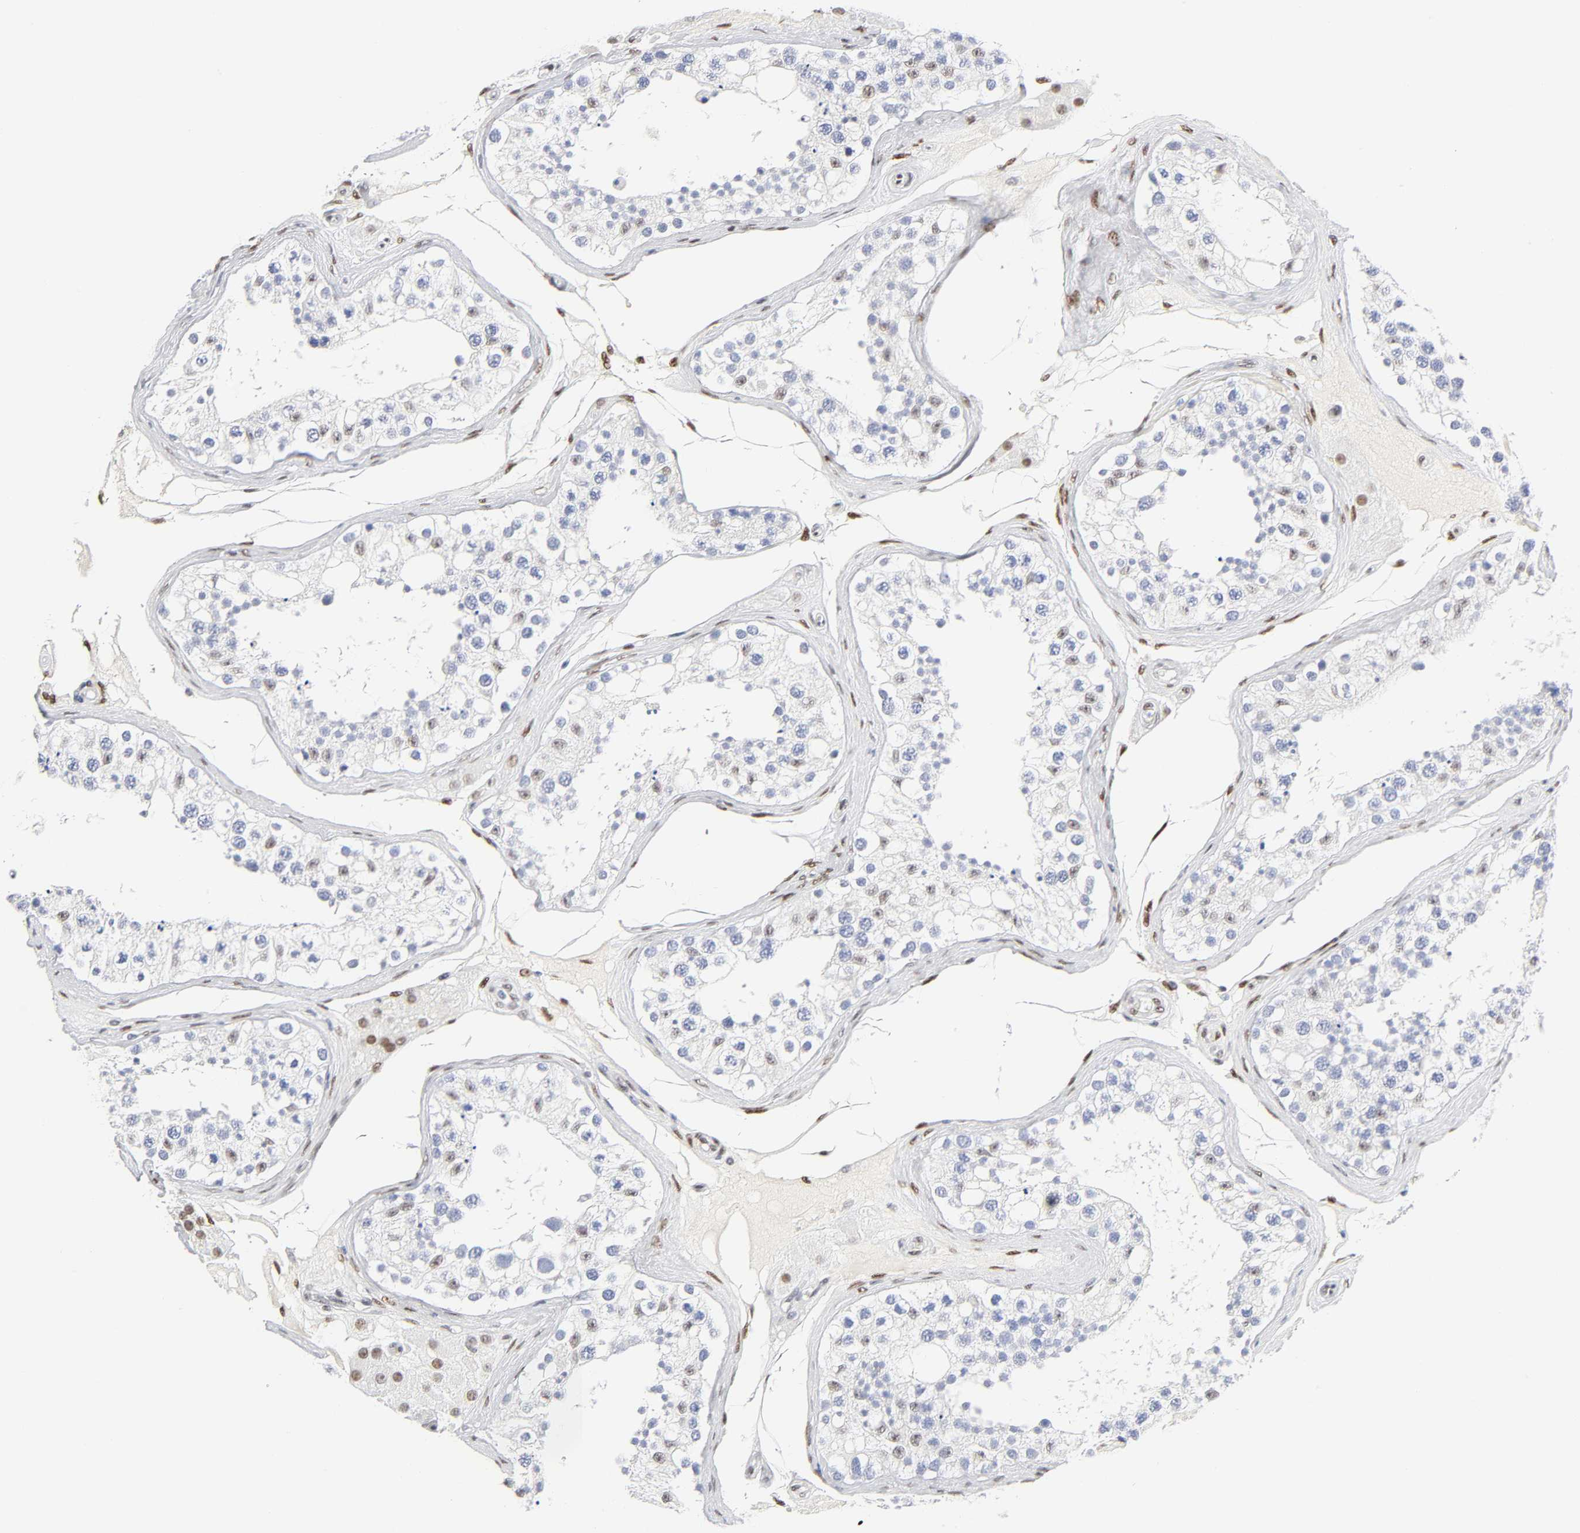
{"staining": {"intensity": "weak", "quantity": "25%-75%", "location": "nuclear"}, "tissue": "testis", "cell_type": "Cells in seminiferous ducts", "image_type": "normal", "snomed": [{"axis": "morphology", "description": "Normal tissue, NOS"}, {"axis": "topography", "description": "Testis"}], "caption": "Brown immunohistochemical staining in benign testis exhibits weak nuclear expression in approximately 25%-75% of cells in seminiferous ducts. Nuclei are stained in blue.", "gene": "NFIC", "patient": {"sex": "male", "age": 68}}